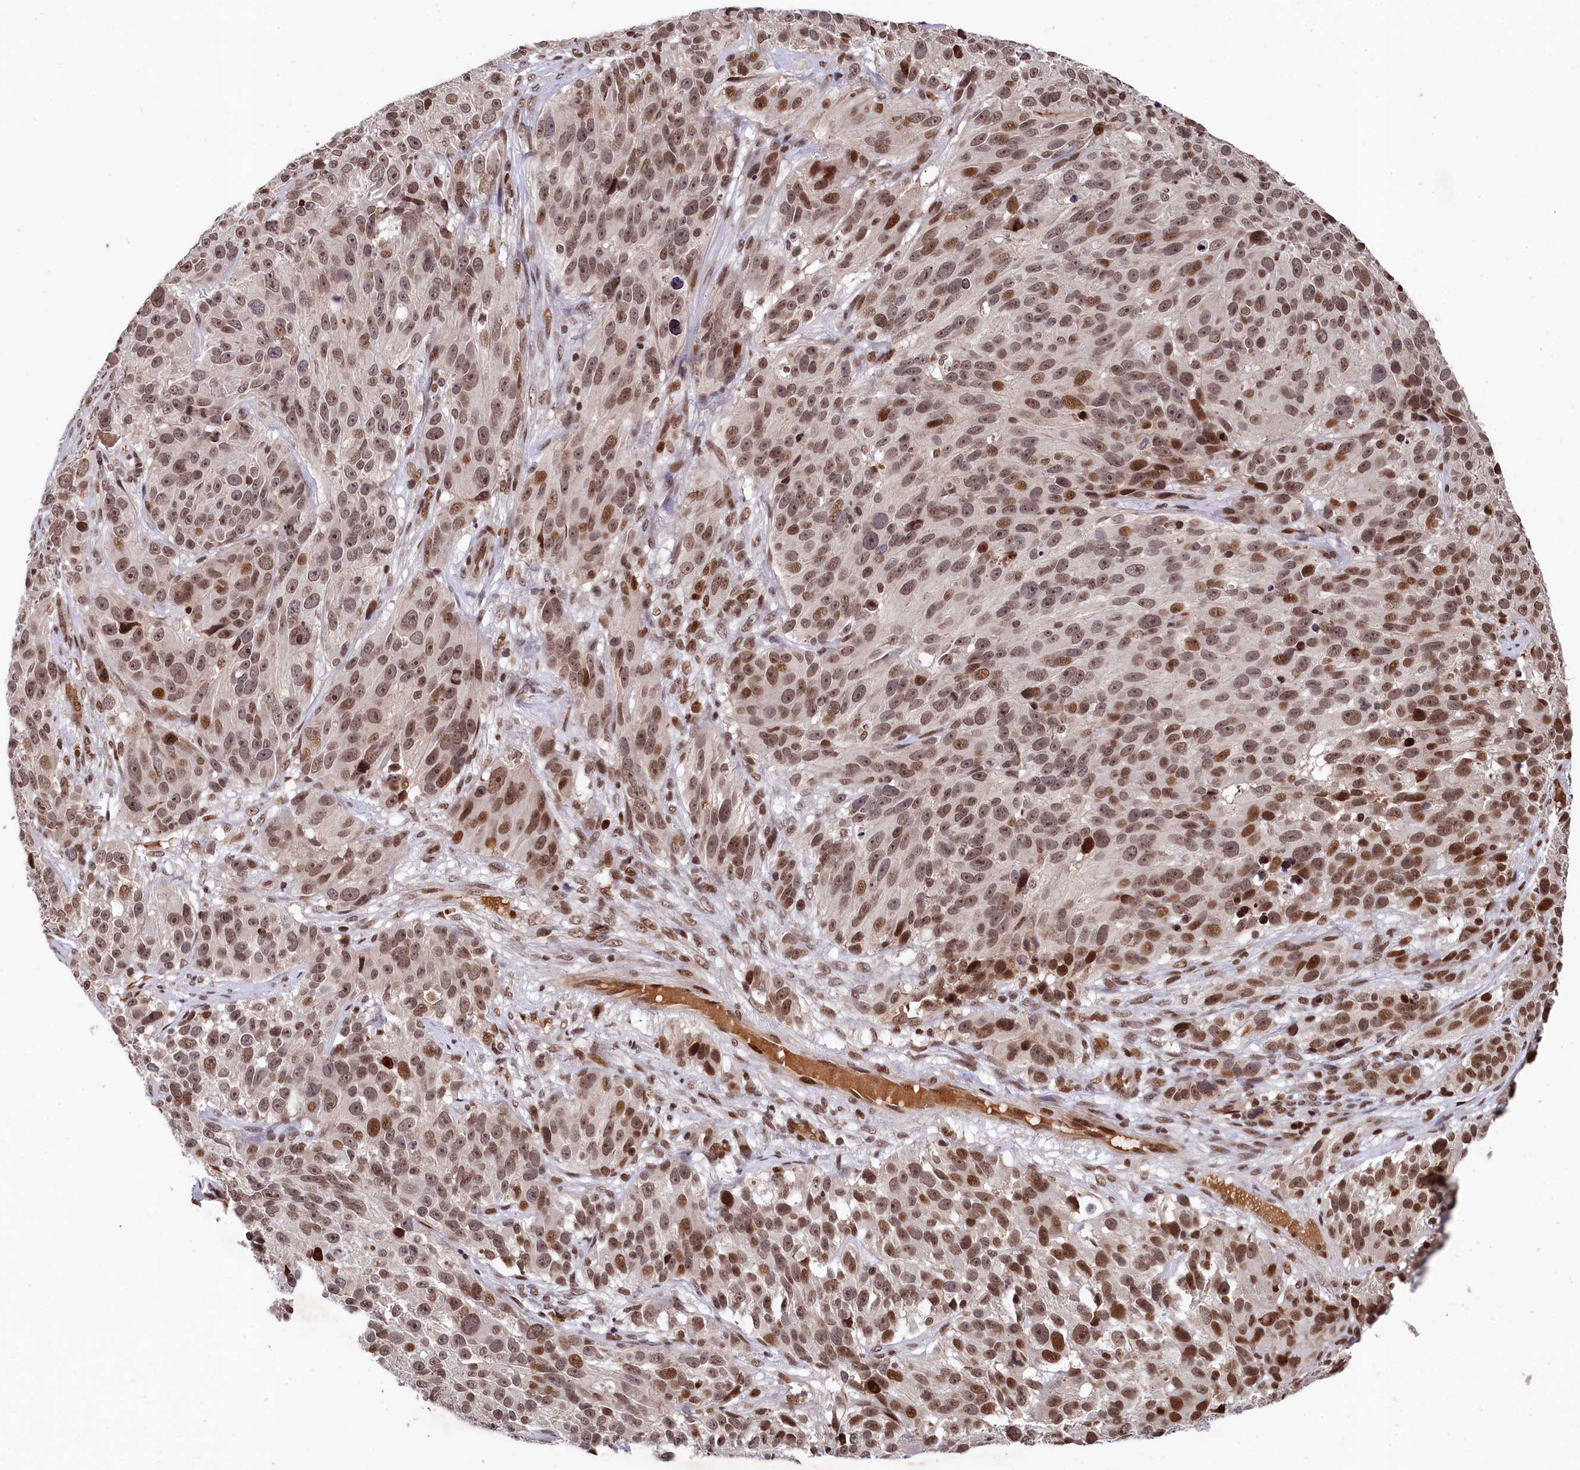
{"staining": {"intensity": "moderate", "quantity": ">75%", "location": "nuclear"}, "tissue": "melanoma", "cell_type": "Tumor cells", "image_type": "cancer", "snomed": [{"axis": "morphology", "description": "Malignant melanoma, NOS"}, {"axis": "topography", "description": "Skin"}], "caption": "Protein staining displays moderate nuclear expression in approximately >75% of tumor cells in melanoma. (DAB IHC, brown staining for protein, blue staining for nuclei).", "gene": "FAM217B", "patient": {"sex": "male", "age": 84}}